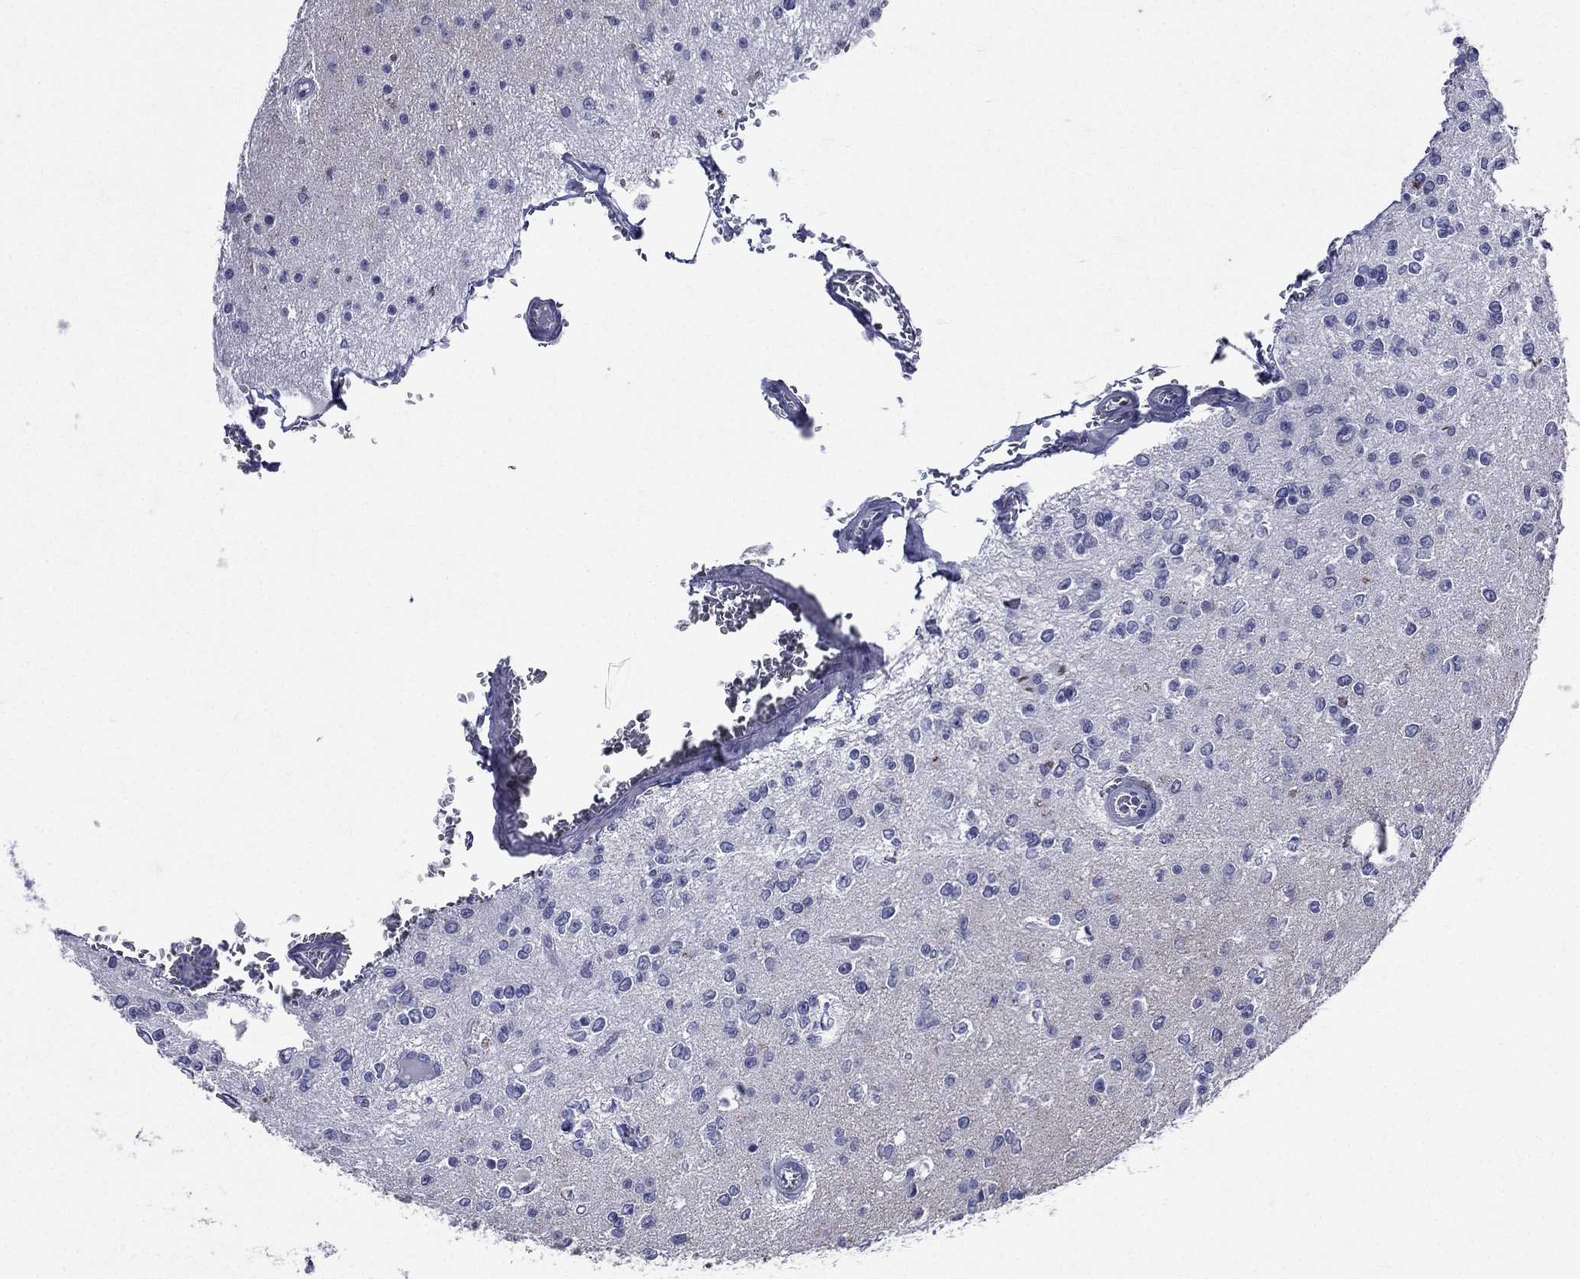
{"staining": {"intensity": "negative", "quantity": "none", "location": "none"}, "tissue": "glioma", "cell_type": "Tumor cells", "image_type": "cancer", "snomed": [{"axis": "morphology", "description": "Glioma, malignant, Low grade"}, {"axis": "topography", "description": "Brain"}], "caption": "This is an immunohistochemistry histopathology image of malignant glioma (low-grade). There is no expression in tumor cells.", "gene": "TGM1", "patient": {"sex": "female", "age": 45}}